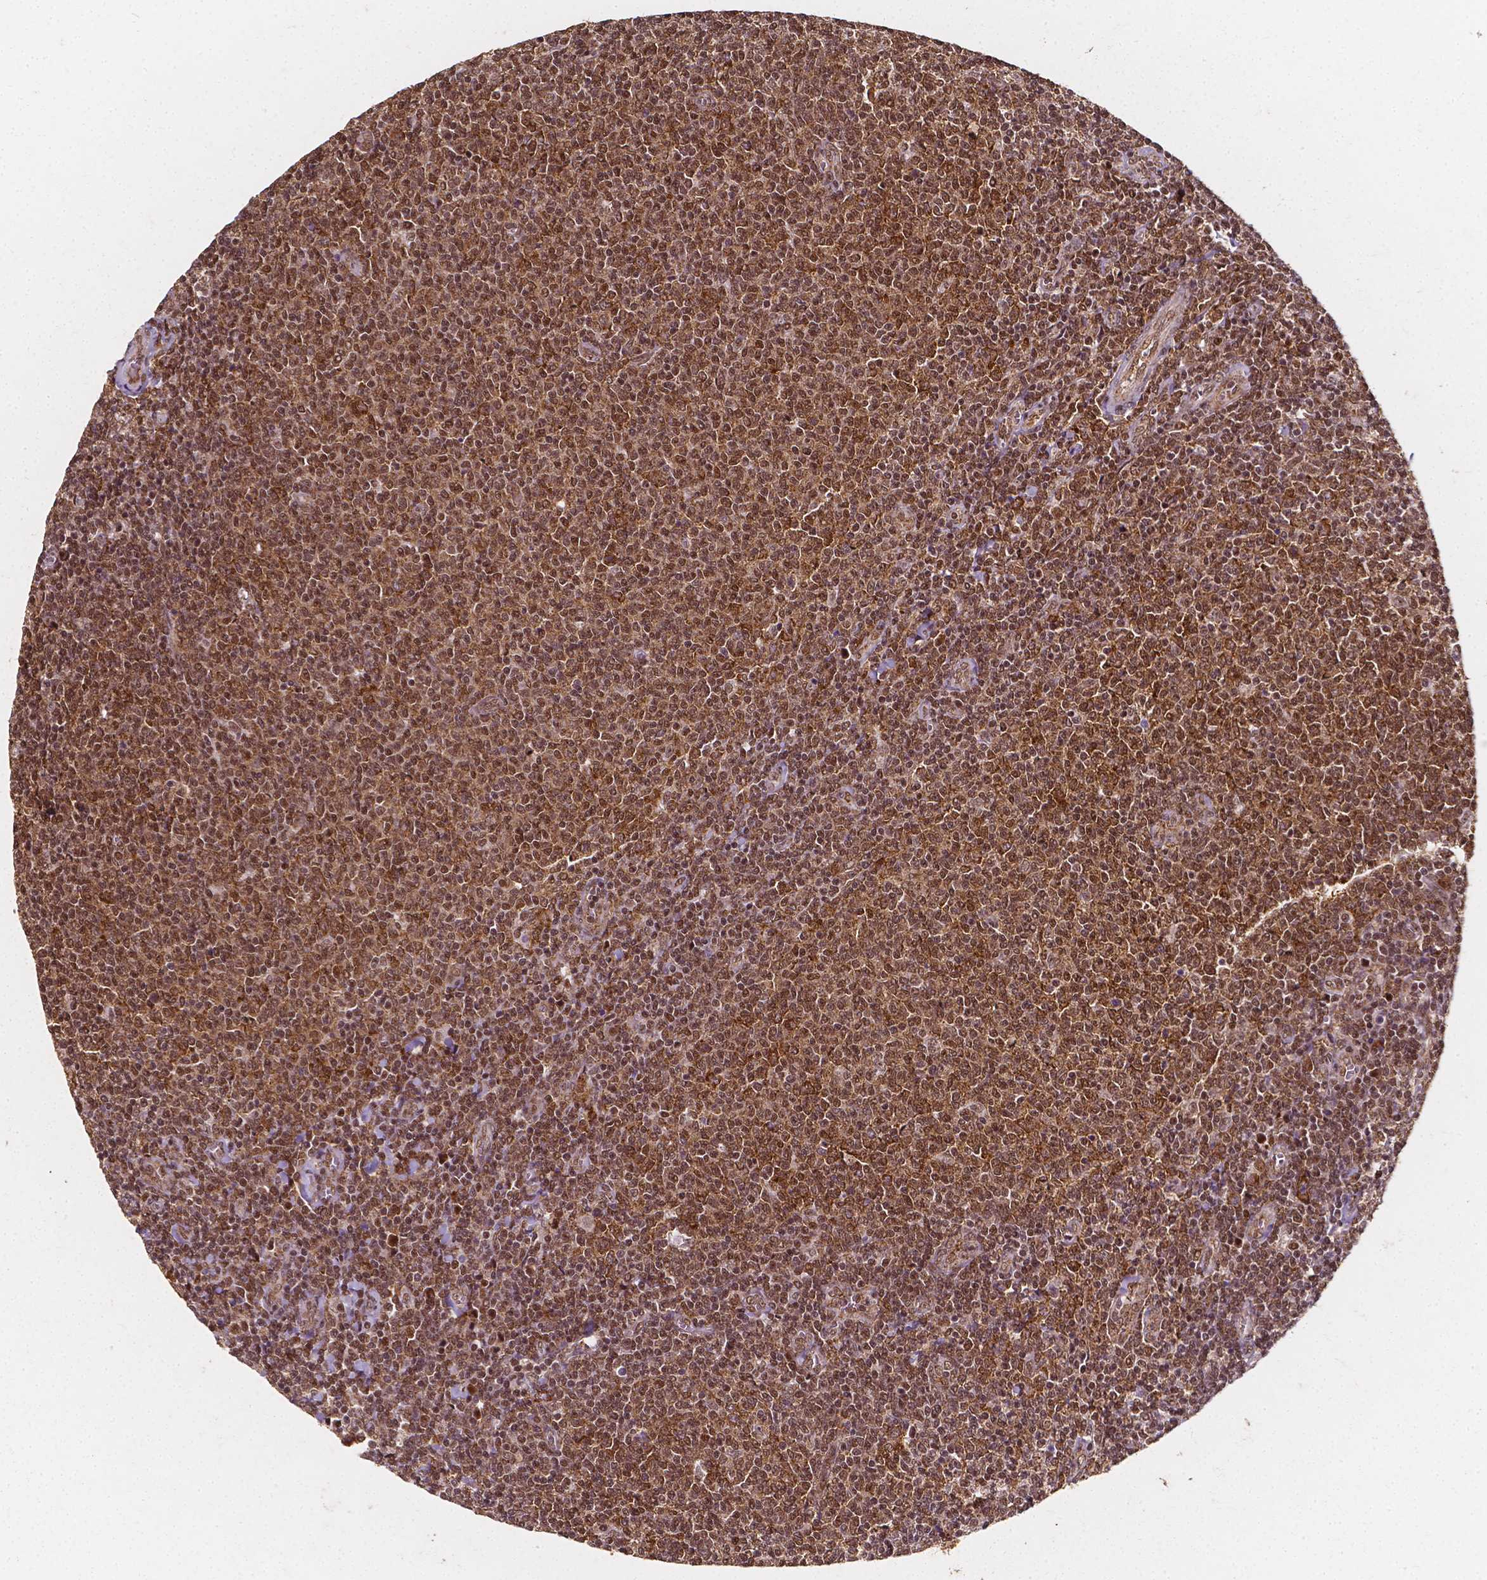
{"staining": {"intensity": "moderate", "quantity": ">75%", "location": "cytoplasmic/membranous,nuclear"}, "tissue": "lymphoma", "cell_type": "Tumor cells", "image_type": "cancer", "snomed": [{"axis": "morphology", "description": "Malignant lymphoma, non-Hodgkin's type, Low grade"}, {"axis": "topography", "description": "Lymph node"}], "caption": "Immunohistochemistry (IHC) of lymphoma reveals medium levels of moderate cytoplasmic/membranous and nuclear staining in about >75% of tumor cells.", "gene": "SMN1", "patient": {"sex": "male", "age": 52}}